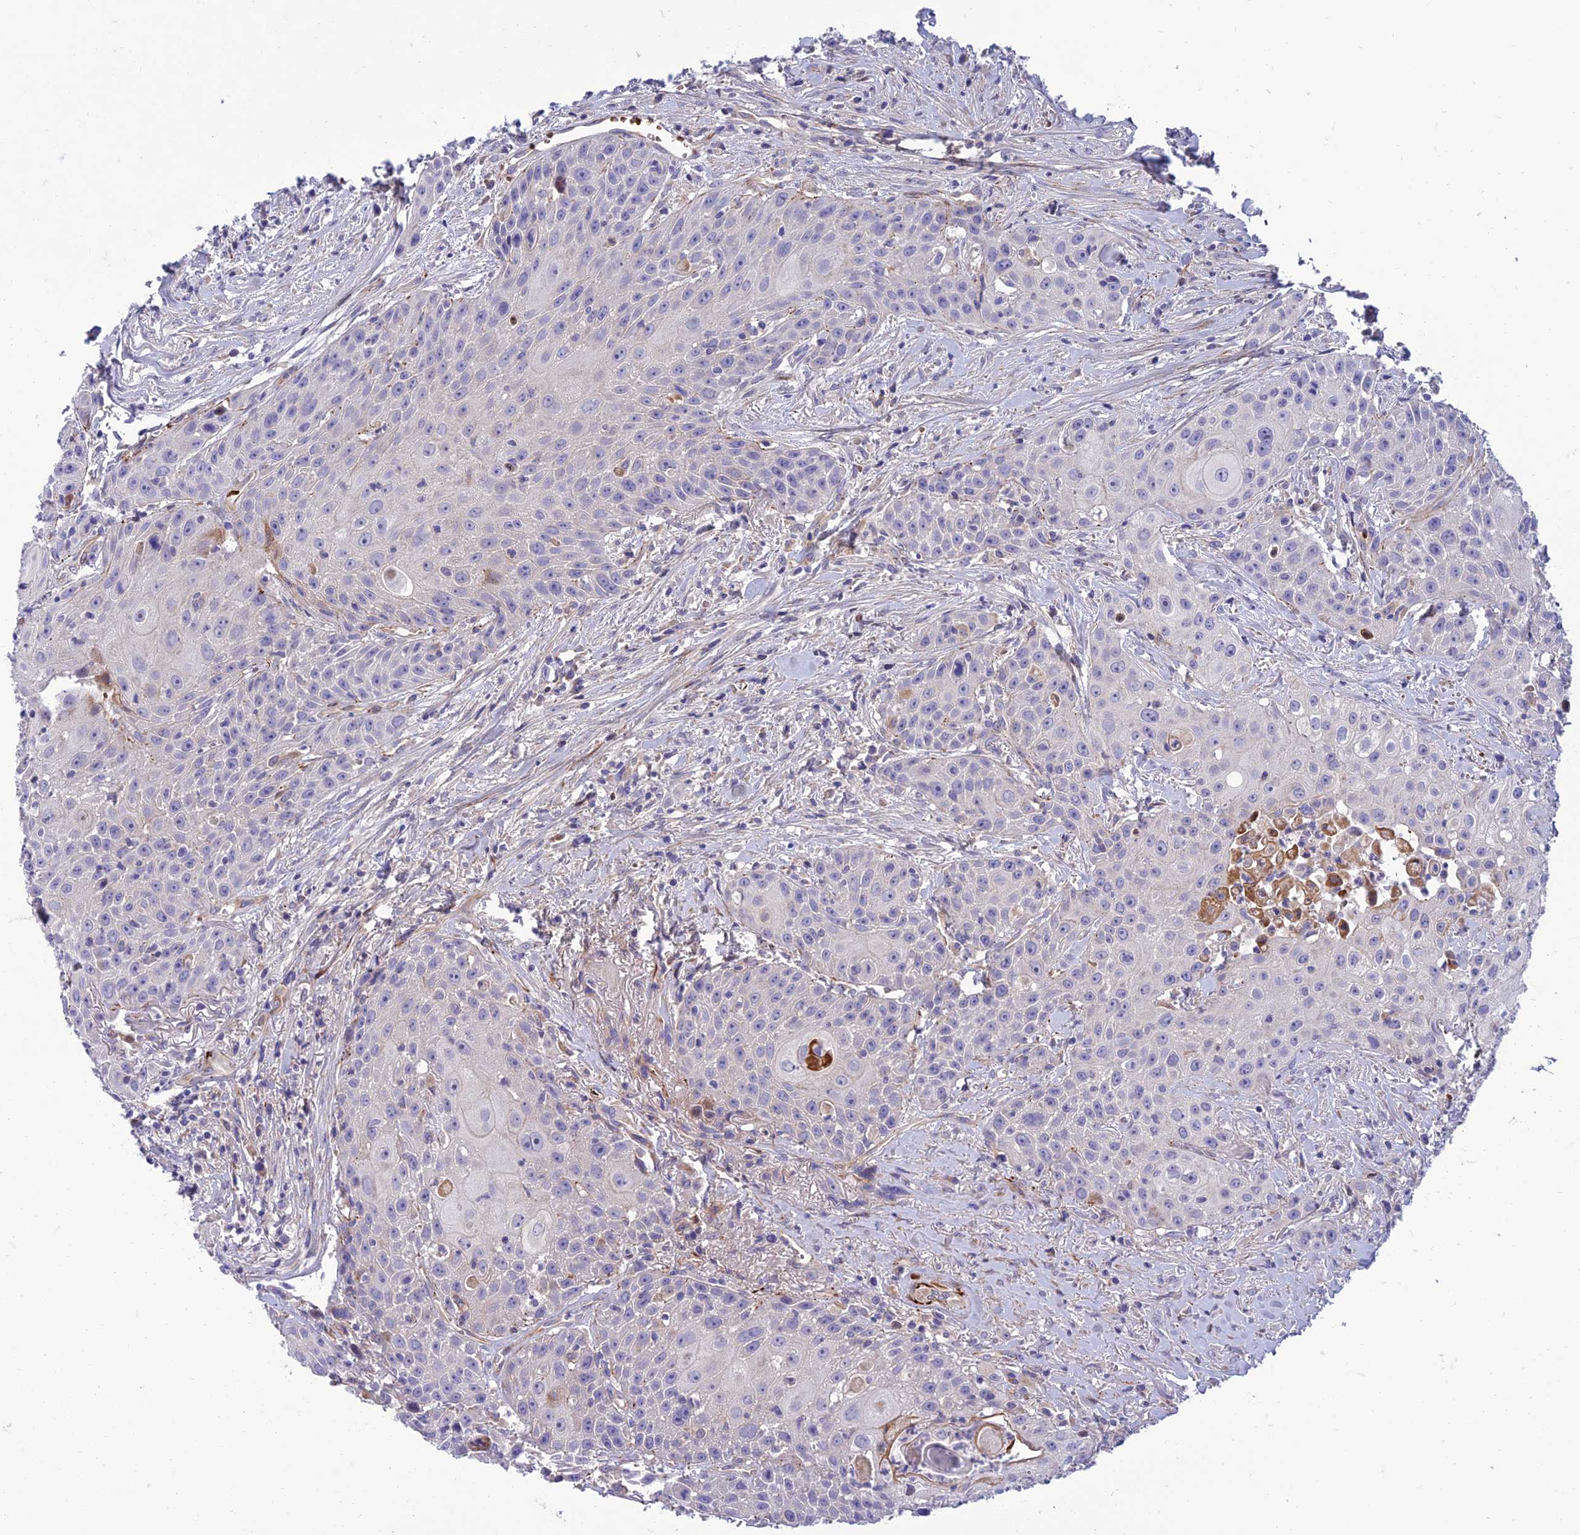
{"staining": {"intensity": "negative", "quantity": "none", "location": "none"}, "tissue": "head and neck cancer", "cell_type": "Tumor cells", "image_type": "cancer", "snomed": [{"axis": "morphology", "description": "Squamous cell carcinoma, NOS"}, {"axis": "topography", "description": "Oral tissue"}, {"axis": "topography", "description": "Head-Neck"}], "caption": "DAB immunohistochemical staining of human head and neck squamous cell carcinoma exhibits no significant staining in tumor cells. (Brightfield microscopy of DAB (3,3'-diaminobenzidine) immunohistochemistry (IHC) at high magnification).", "gene": "SEL1L3", "patient": {"sex": "female", "age": 82}}